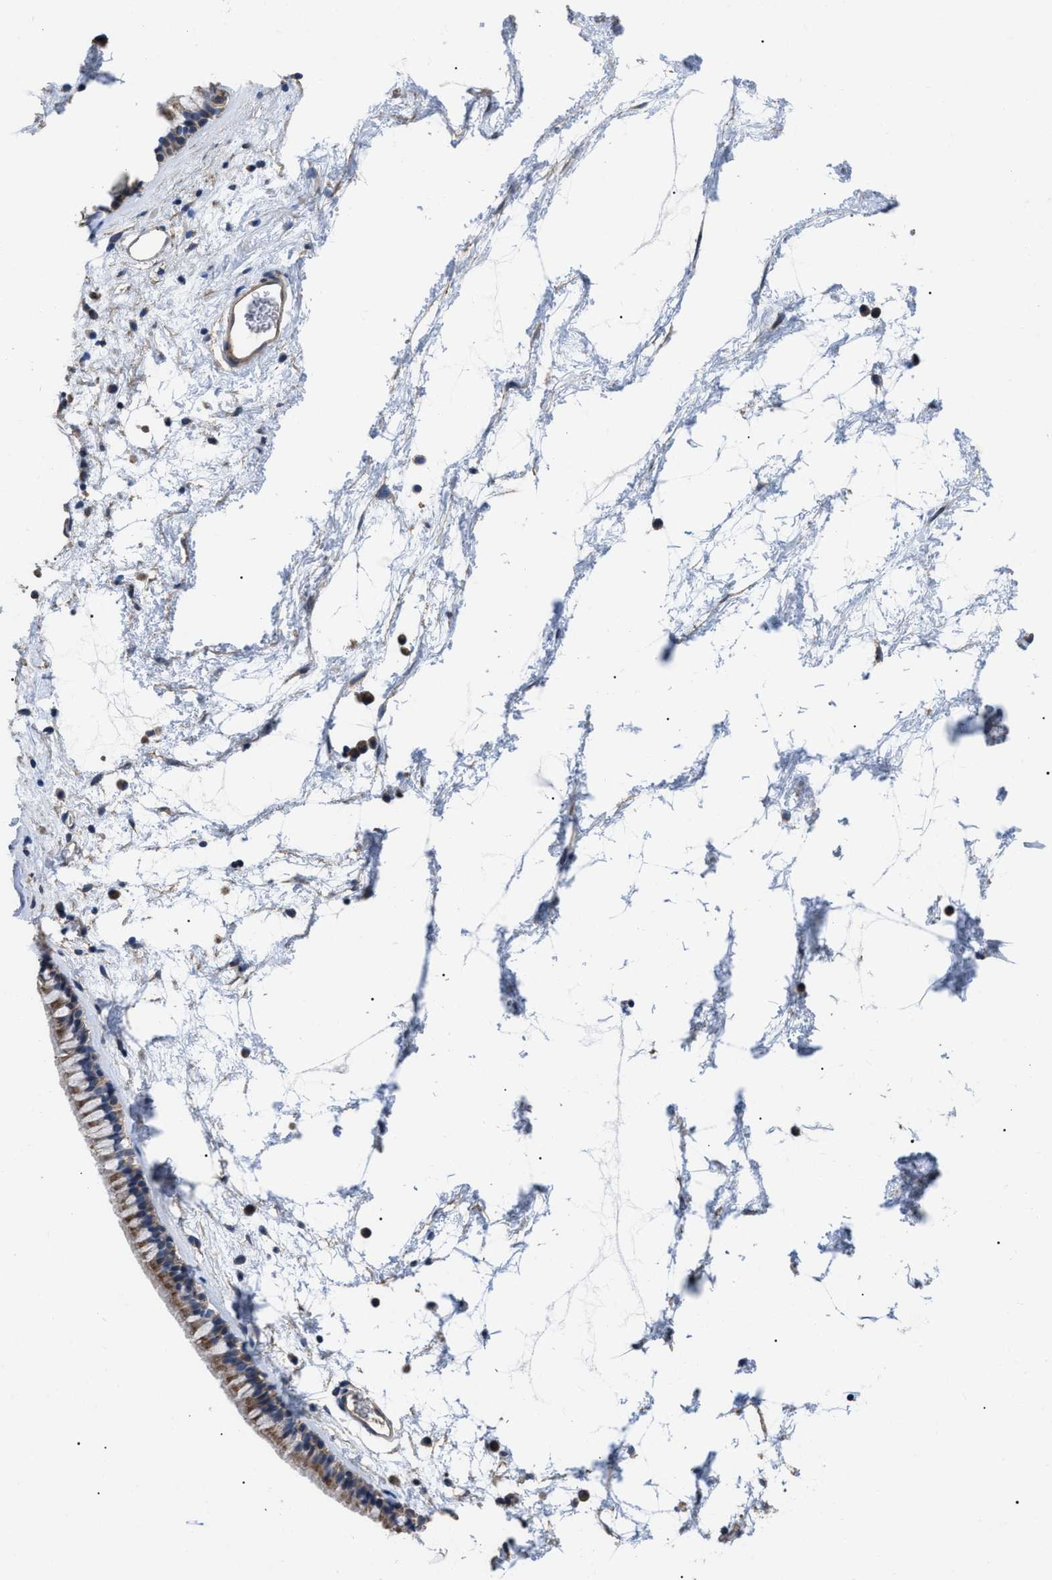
{"staining": {"intensity": "moderate", "quantity": "25%-75%", "location": "cytoplasmic/membranous"}, "tissue": "nasopharynx", "cell_type": "Respiratory epithelial cells", "image_type": "normal", "snomed": [{"axis": "morphology", "description": "Normal tissue, NOS"}, {"axis": "morphology", "description": "Inflammation, NOS"}, {"axis": "topography", "description": "Nasopharynx"}], "caption": "Protein analysis of normal nasopharynx displays moderate cytoplasmic/membranous staining in approximately 25%-75% of respiratory epithelial cells. The protein is shown in brown color, while the nuclei are stained blue.", "gene": "FAM171A2", "patient": {"sex": "male", "age": 48}}